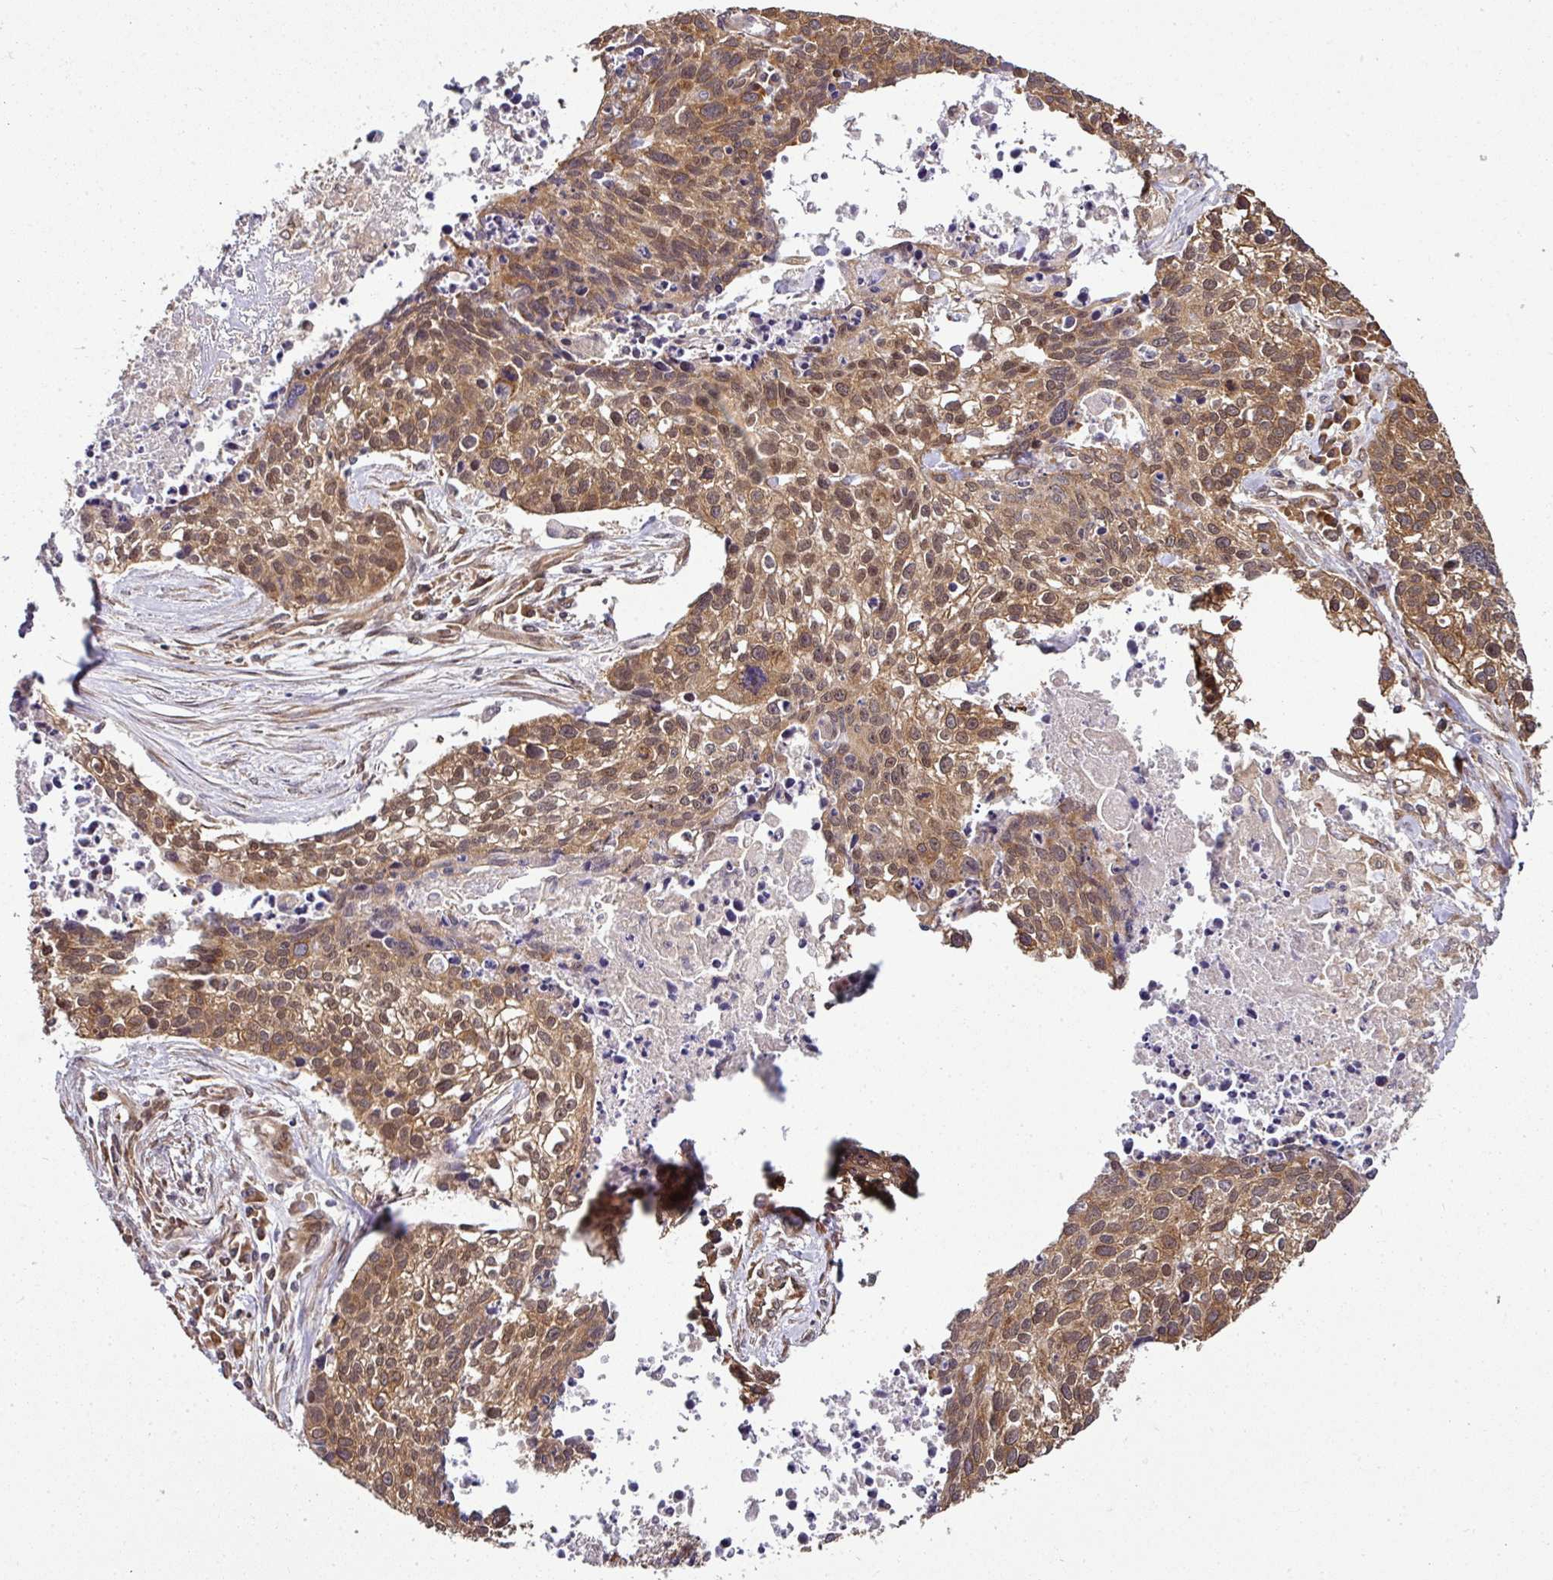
{"staining": {"intensity": "moderate", "quantity": ">75%", "location": "cytoplasmic/membranous,nuclear"}, "tissue": "lung cancer", "cell_type": "Tumor cells", "image_type": "cancer", "snomed": [{"axis": "morphology", "description": "Squamous cell carcinoma, NOS"}, {"axis": "topography", "description": "Lung"}], "caption": "Lung cancer was stained to show a protein in brown. There is medium levels of moderate cytoplasmic/membranous and nuclear expression in about >75% of tumor cells.", "gene": "RBM4B", "patient": {"sex": "male", "age": 74}}